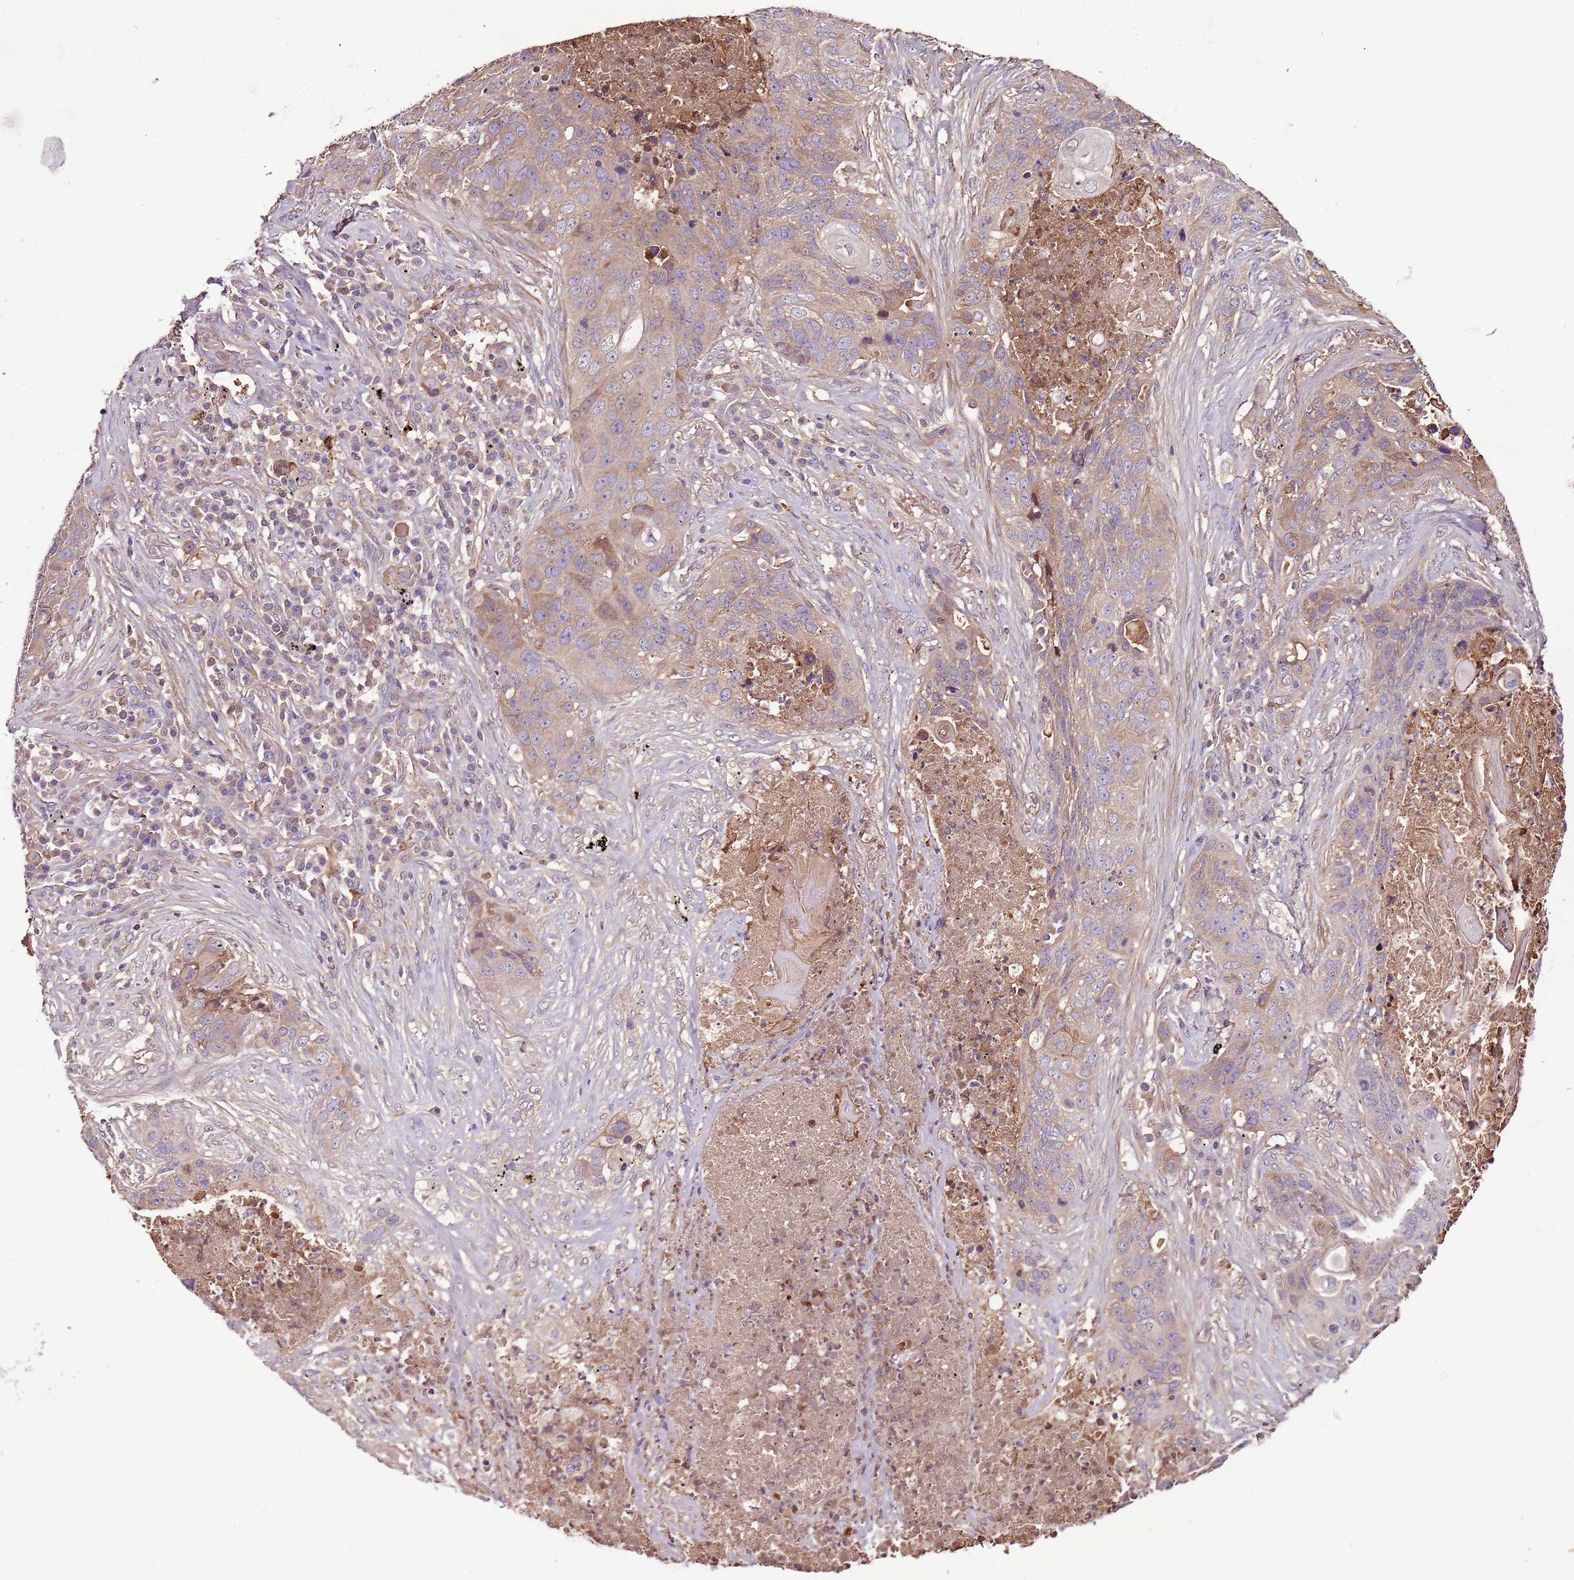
{"staining": {"intensity": "weak", "quantity": "<25%", "location": "cytoplasmic/membranous"}, "tissue": "lung cancer", "cell_type": "Tumor cells", "image_type": "cancer", "snomed": [{"axis": "morphology", "description": "Squamous cell carcinoma, NOS"}, {"axis": "topography", "description": "Lung"}], "caption": "IHC histopathology image of human lung squamous cell carcinoma stained for a protein (brown), which shows no expression in tumor cells. Nuclei are stained in blue.", "gene": "DENR", "patient": {"sex": "female", "age": 63}}